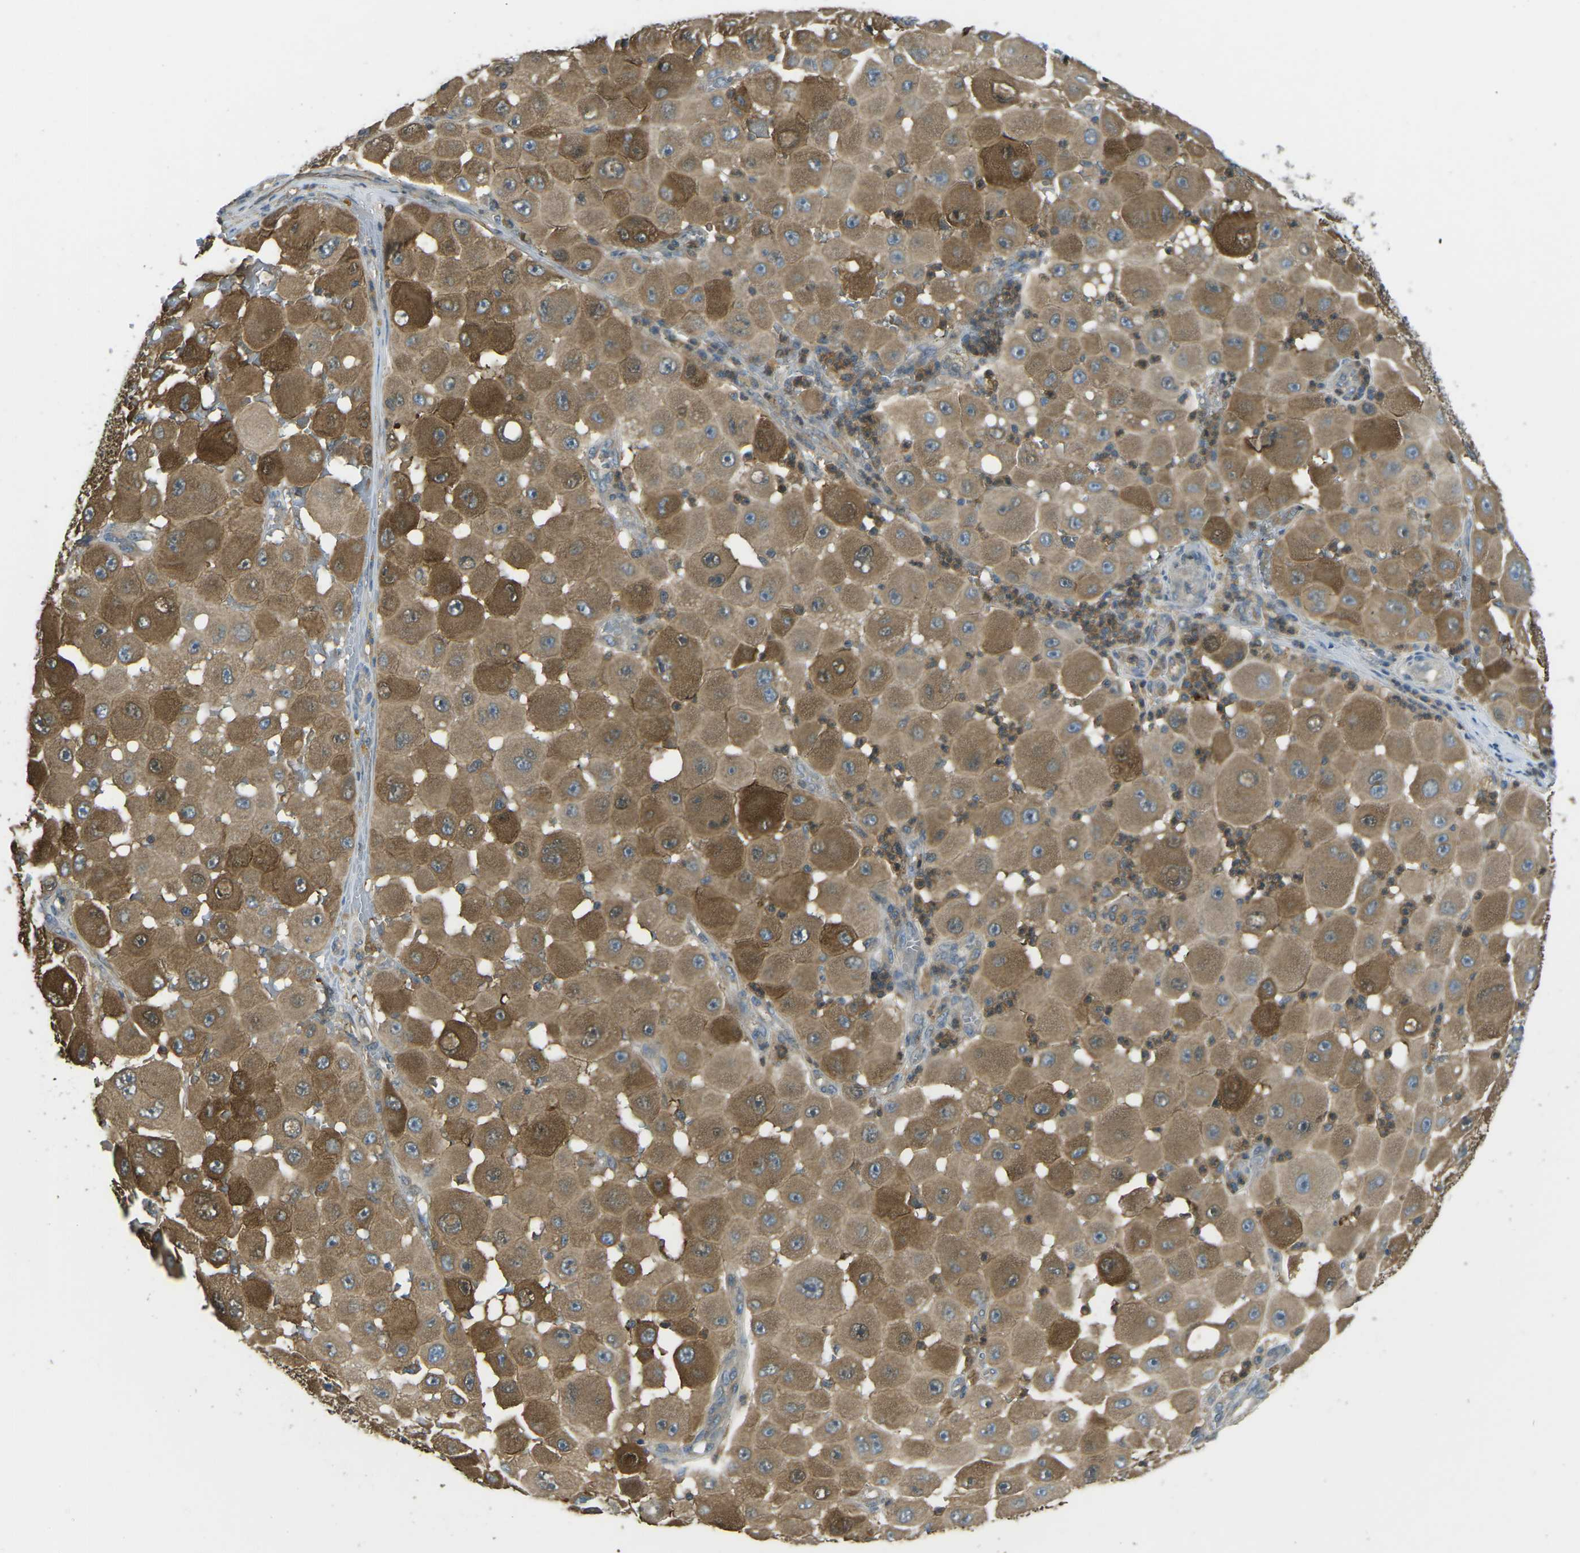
{"staining": {"intensity": "moderate", "quantity": ">75%", "location": "cytoplasmic/membranous"}, "tissue": "melanoma", "cell_type": "Tumor cells", "image_type": "cancer", "snomed": [{"axis": "morphology", "description": "Malignant melanoma, NOS"}, {"axis": "topography", "description": "Skin"}], "caption": "Tumor cells demonstrate moderate cytoplasmic/membranous positivity in approximately >75% of cells in malignant melanoma.", "gene": "PIEZO2", "patient": {"sex": "female", "age": 81}}